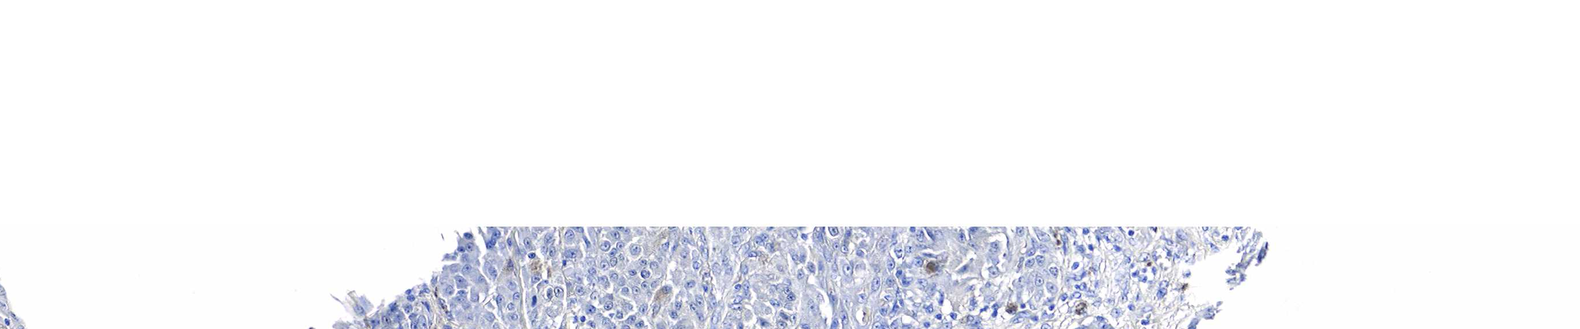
{"staining": {"intensity": "negative", "quantity": "none", "location": "none"}, "tissue": "melanoma", "cell_type": "Tumor cells", "image_type": "cancer", "snomed": [{"axis": "morphology", "description": "Malignant melanoma, NOS"}, {"axis": "topography", "description": "Skin"}], "caption": "High power microscopy photomicrograph of an immunohistochemistry (IHC) micrograph of melanoma, revealing no significant expression in tumor cells.", "gene": "ACP3", "patient": {"sex": "male", "age": 44}}